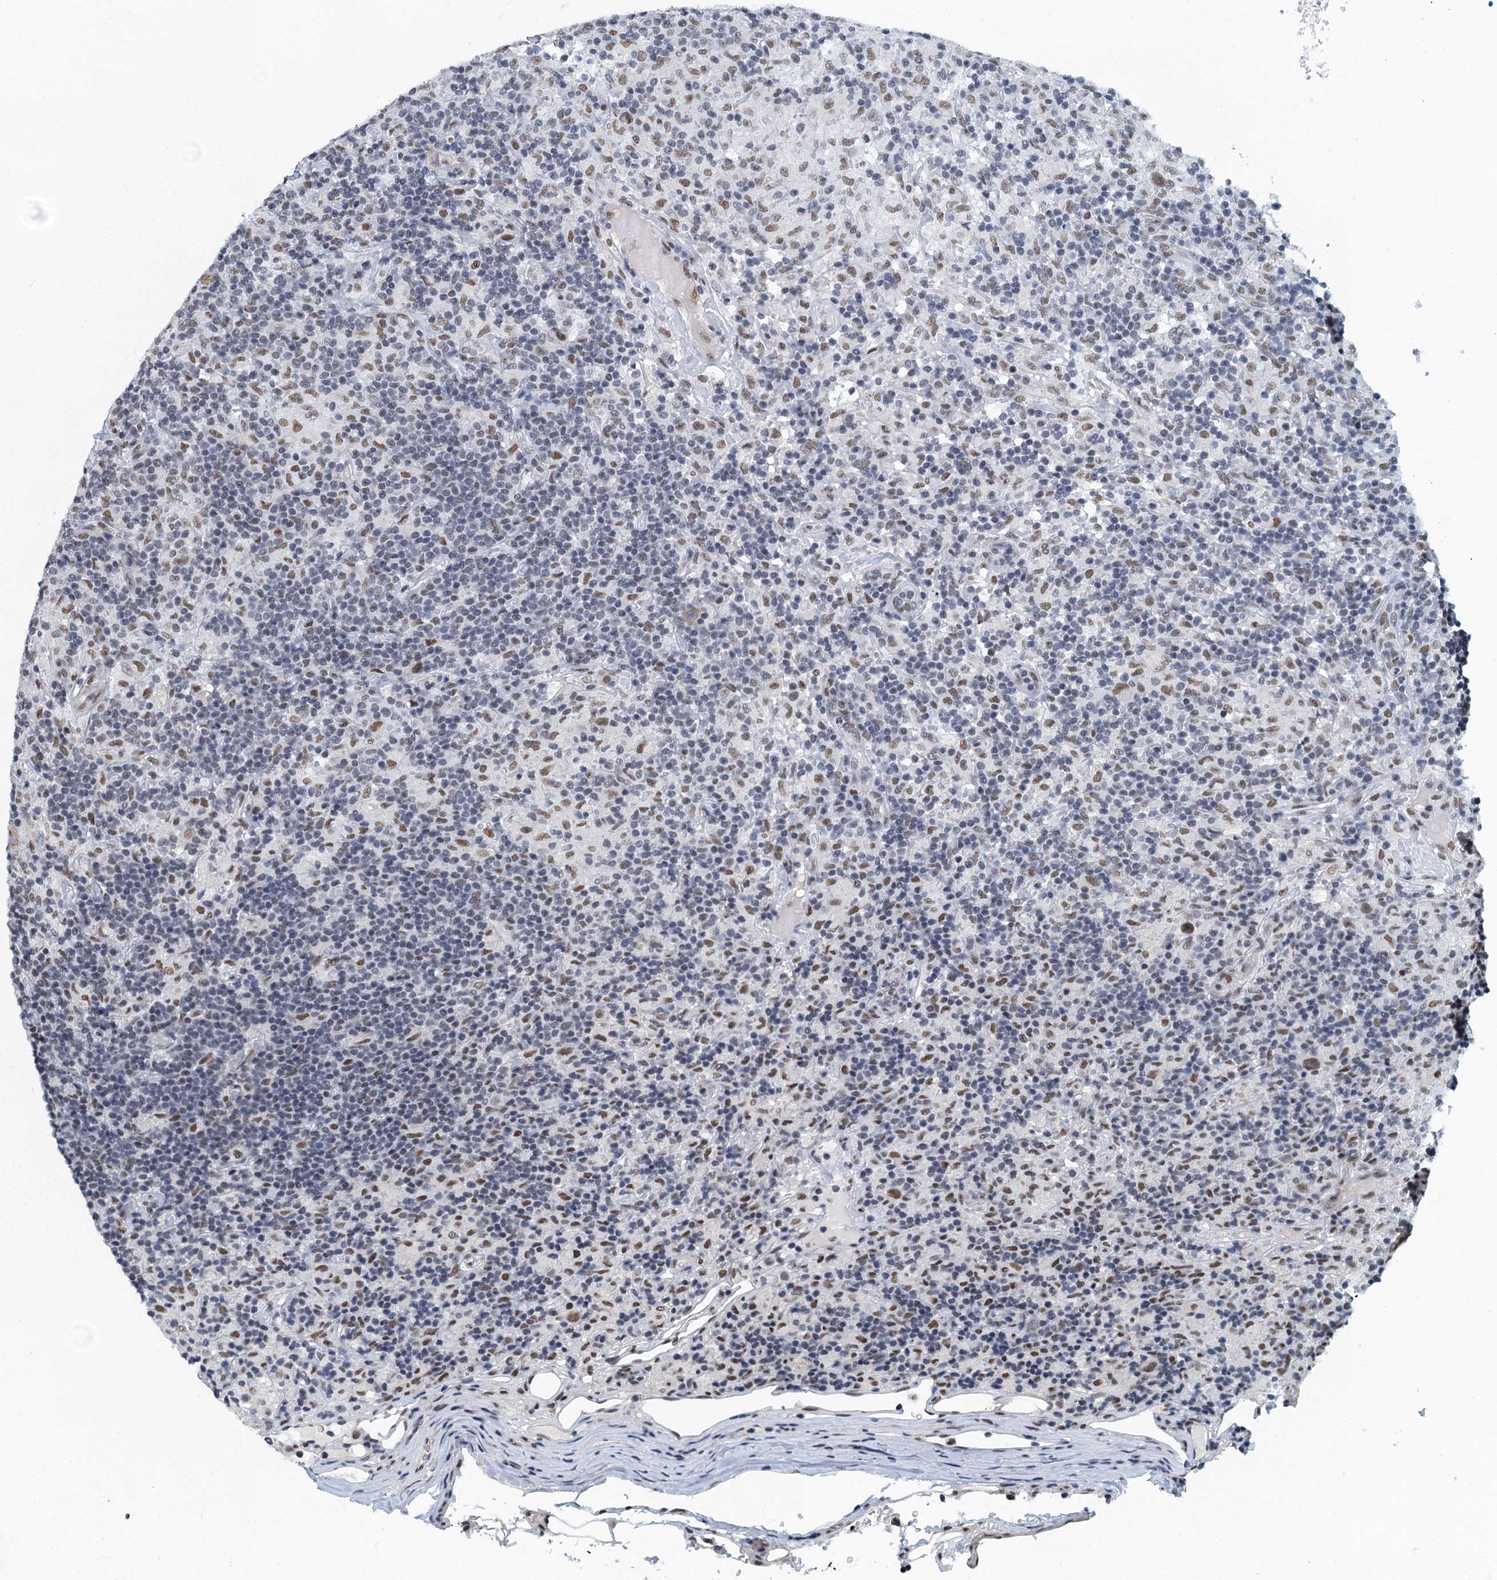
{"staining": {"intensity": "moderate", "quantity": ">75%", "location": "nuclear"}, "tissue": "lymphoma", "cell_type": "Tumor cells", "image_type": "cancer", "snomed": [{"axis": "morphology", "description": "Hodgkin's disease, NOS"}, {"axis": "topography", "description": "Lymph node"}], "caption": "Lymphoma stained with a protein marker reveals moderate staining in tumor cells.", "gene": "GADL1", "patient": {"sex": "male", "age": 70}}